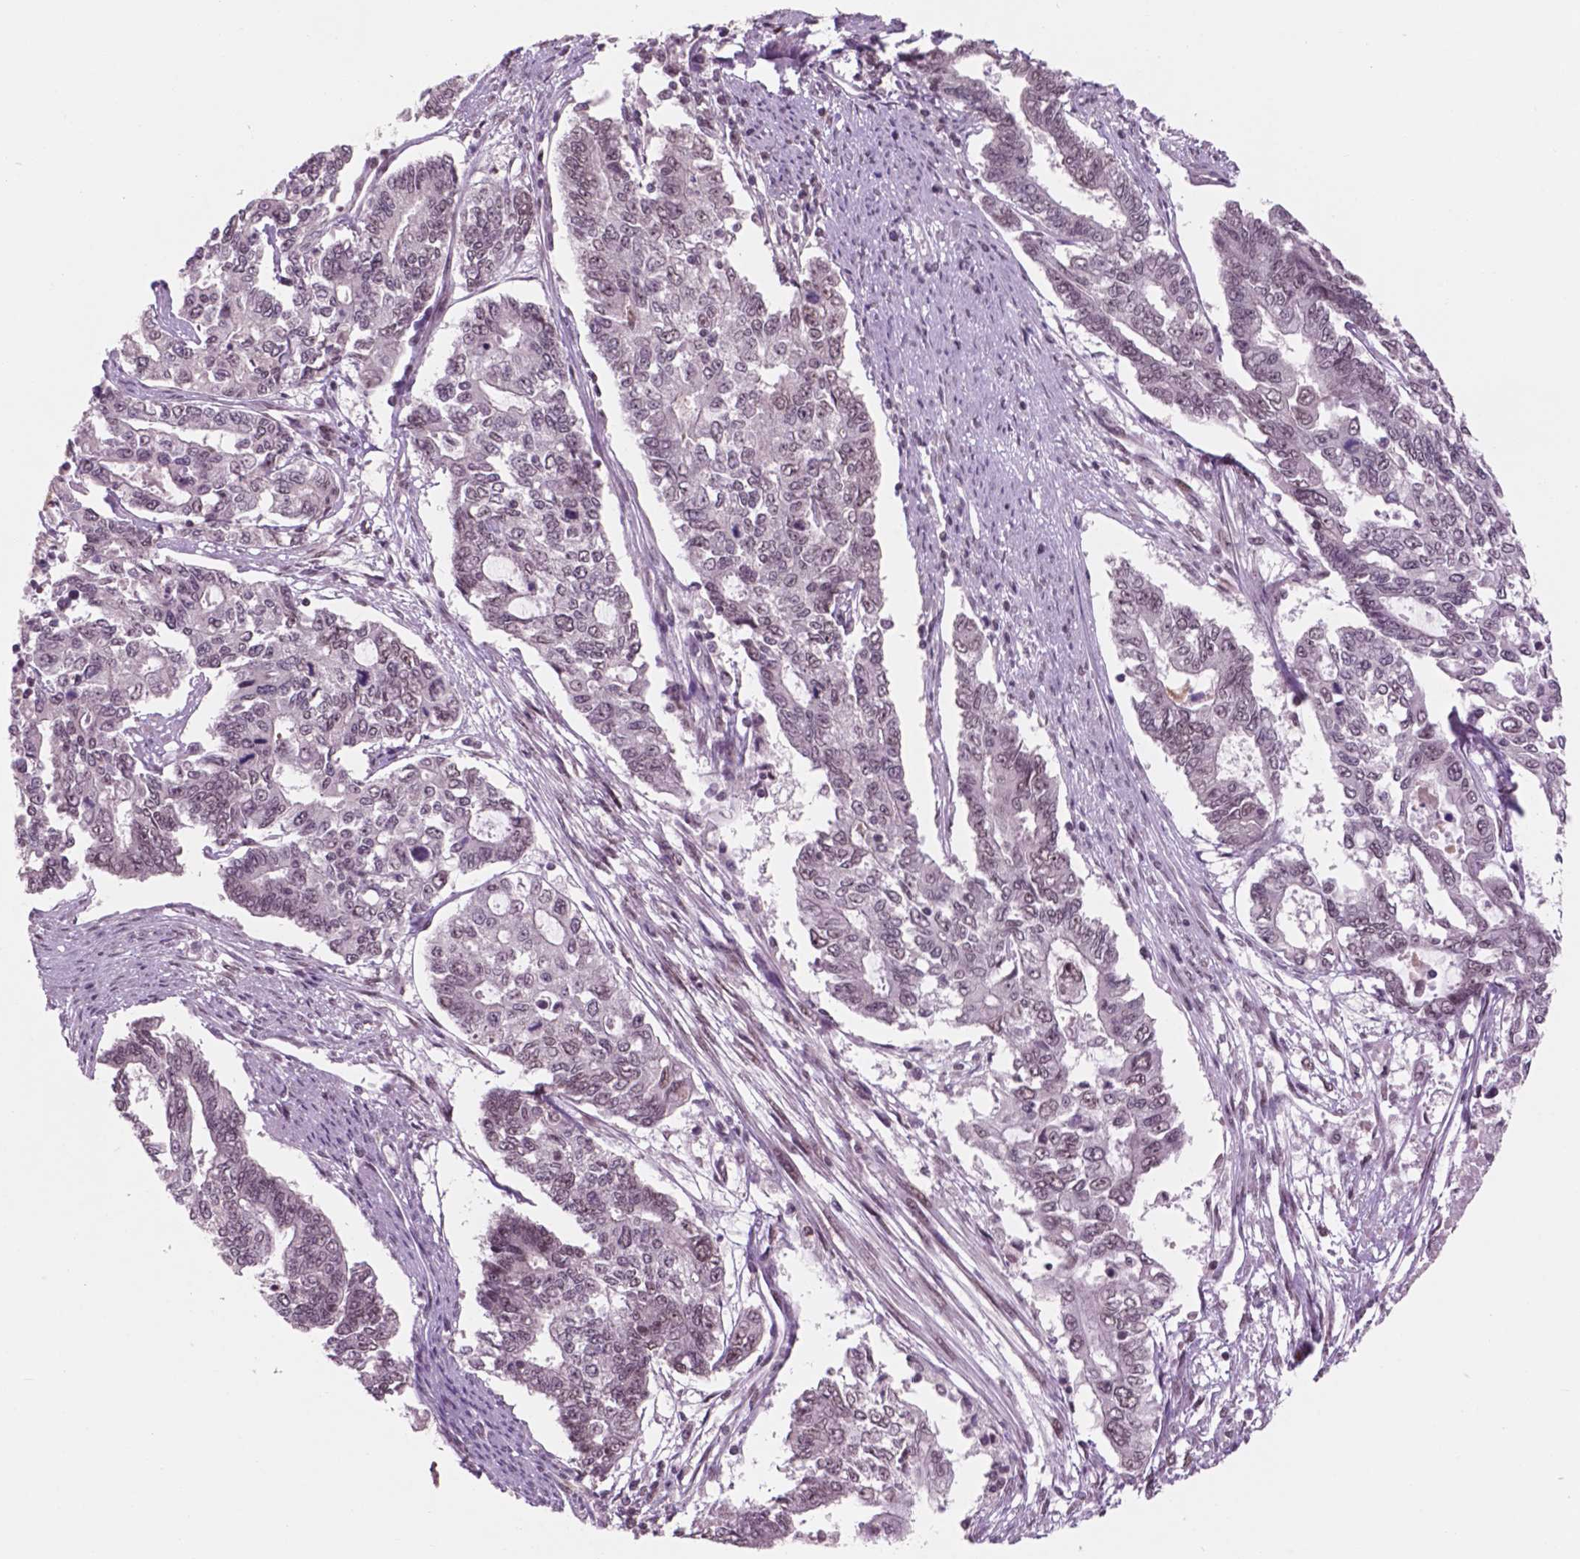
{"staining": {"intensity": "moderate", "quantity": "25%-75%", "location": "nuclear"}, "tissue": "endometrial cancer", "cell_type": "Tumor cells", "image_type": "cancer", "snomed": [{"axis": "morphology", "description": "Adenocarcinoma, NOS"}, {"axis": "topography", "description": "Uterus"}], "caption": "Protein expression analysis of endometrial cancer displays moderate nuclear expression in approximately 25%-75% of tumor cells.", "gene": "POLR2E", "patient": {"sex": "female", "age": 59}}